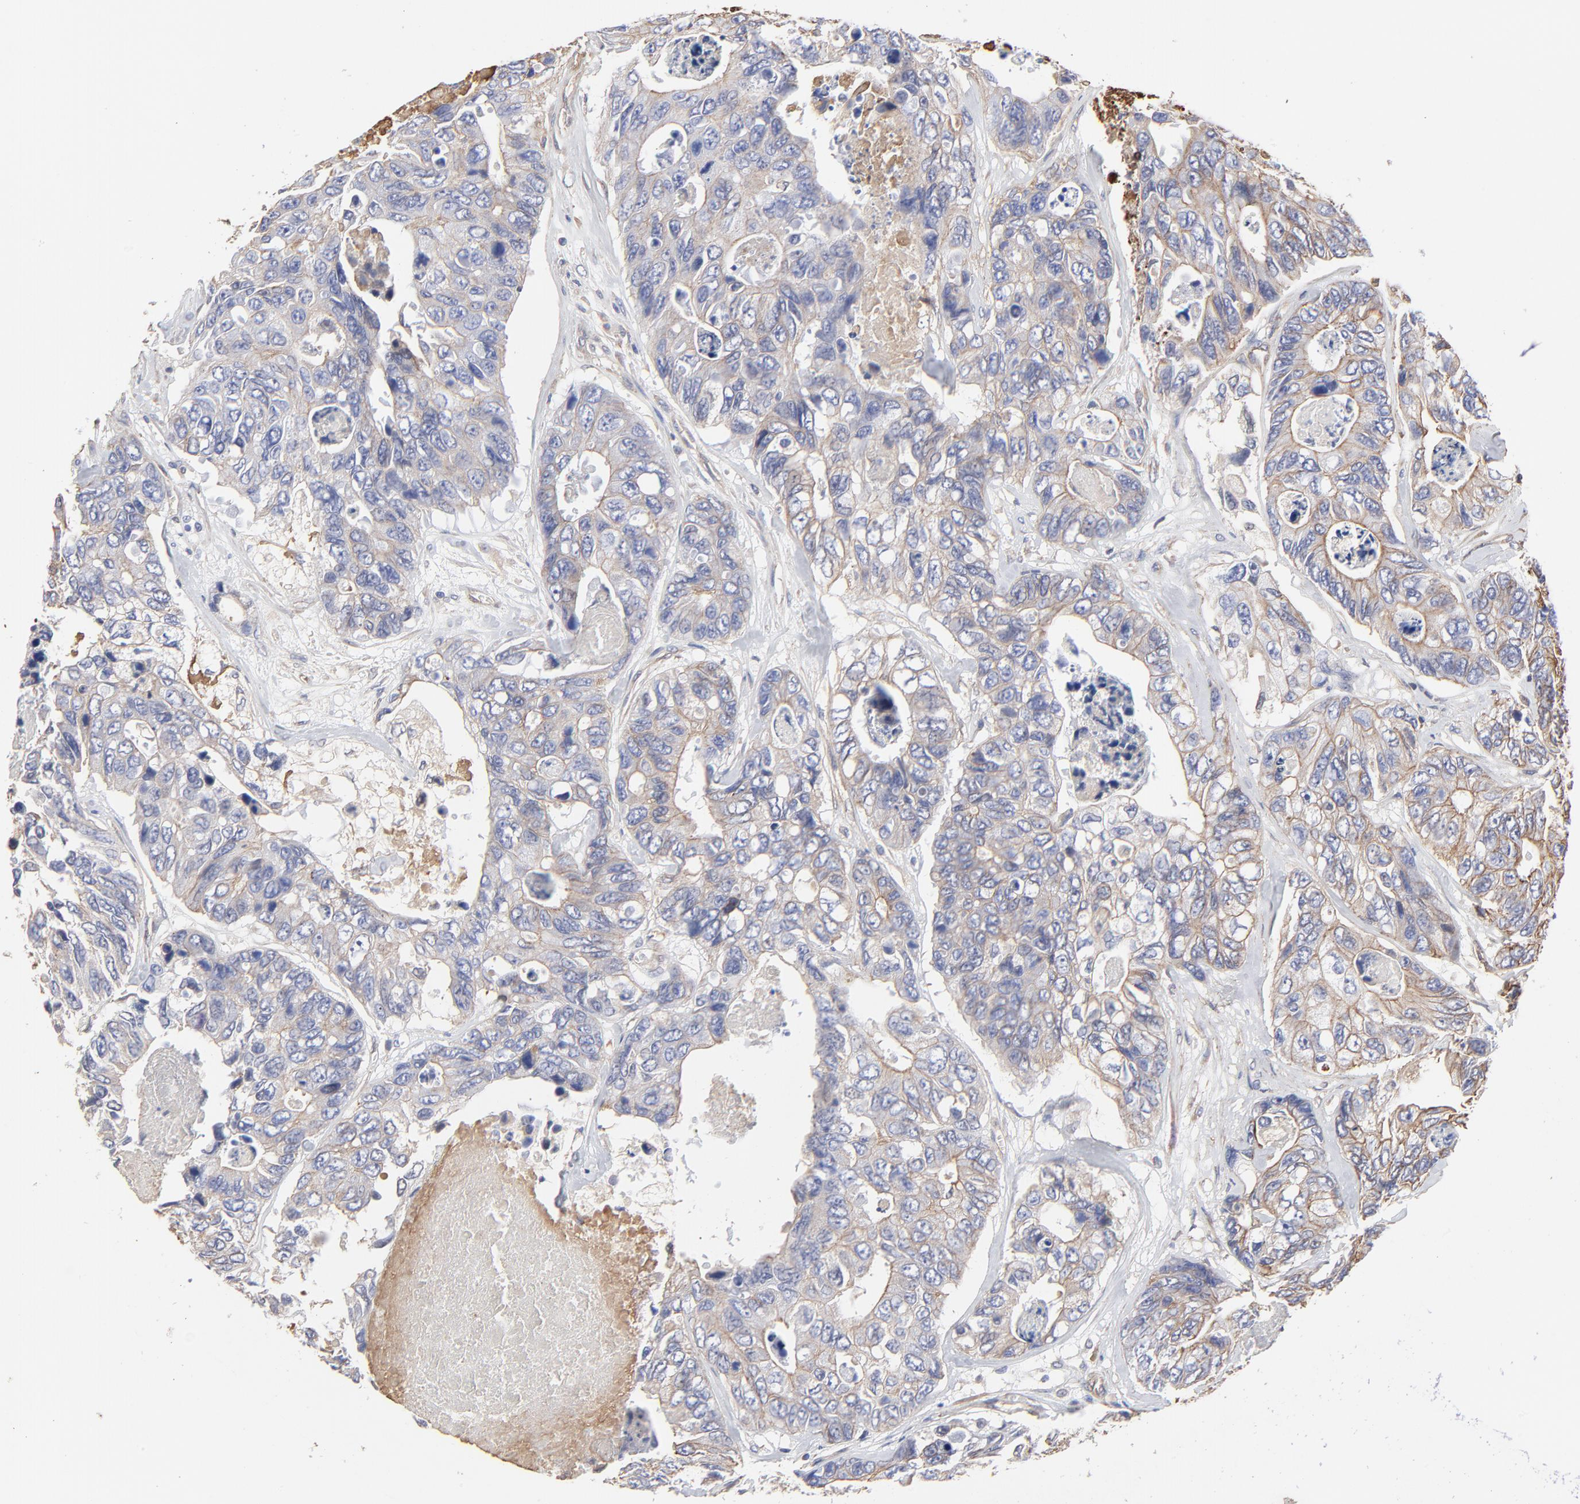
{"staining": {"intensity": "weak", "quantity": ">75%", "location": "cytoplasmic/membranous"}, "tissue": "colorectal cancer", "cell_type": "Tumor cells", "image_type": "cancer", "snomed": [{"axis": "morphology", "description": "Adenocarcinoma, NOS"}, {"axis": "topography", "description": "Colon"}], "caption": "The micrograph shows immunohistochemical staining of colorectal cancer (adenocarcinoma). There is weak cytoplasmic/membranous staining is seen in about >75% of tumor cells. The staining is performed using DAB (3,3'-diaminobenzidine) brown chromogen to label protein expression. The nuclei are counter-stained blue using hematoxylin.", "gene": "LRCH2", "patient": {"sex": "female", "age": 86}}